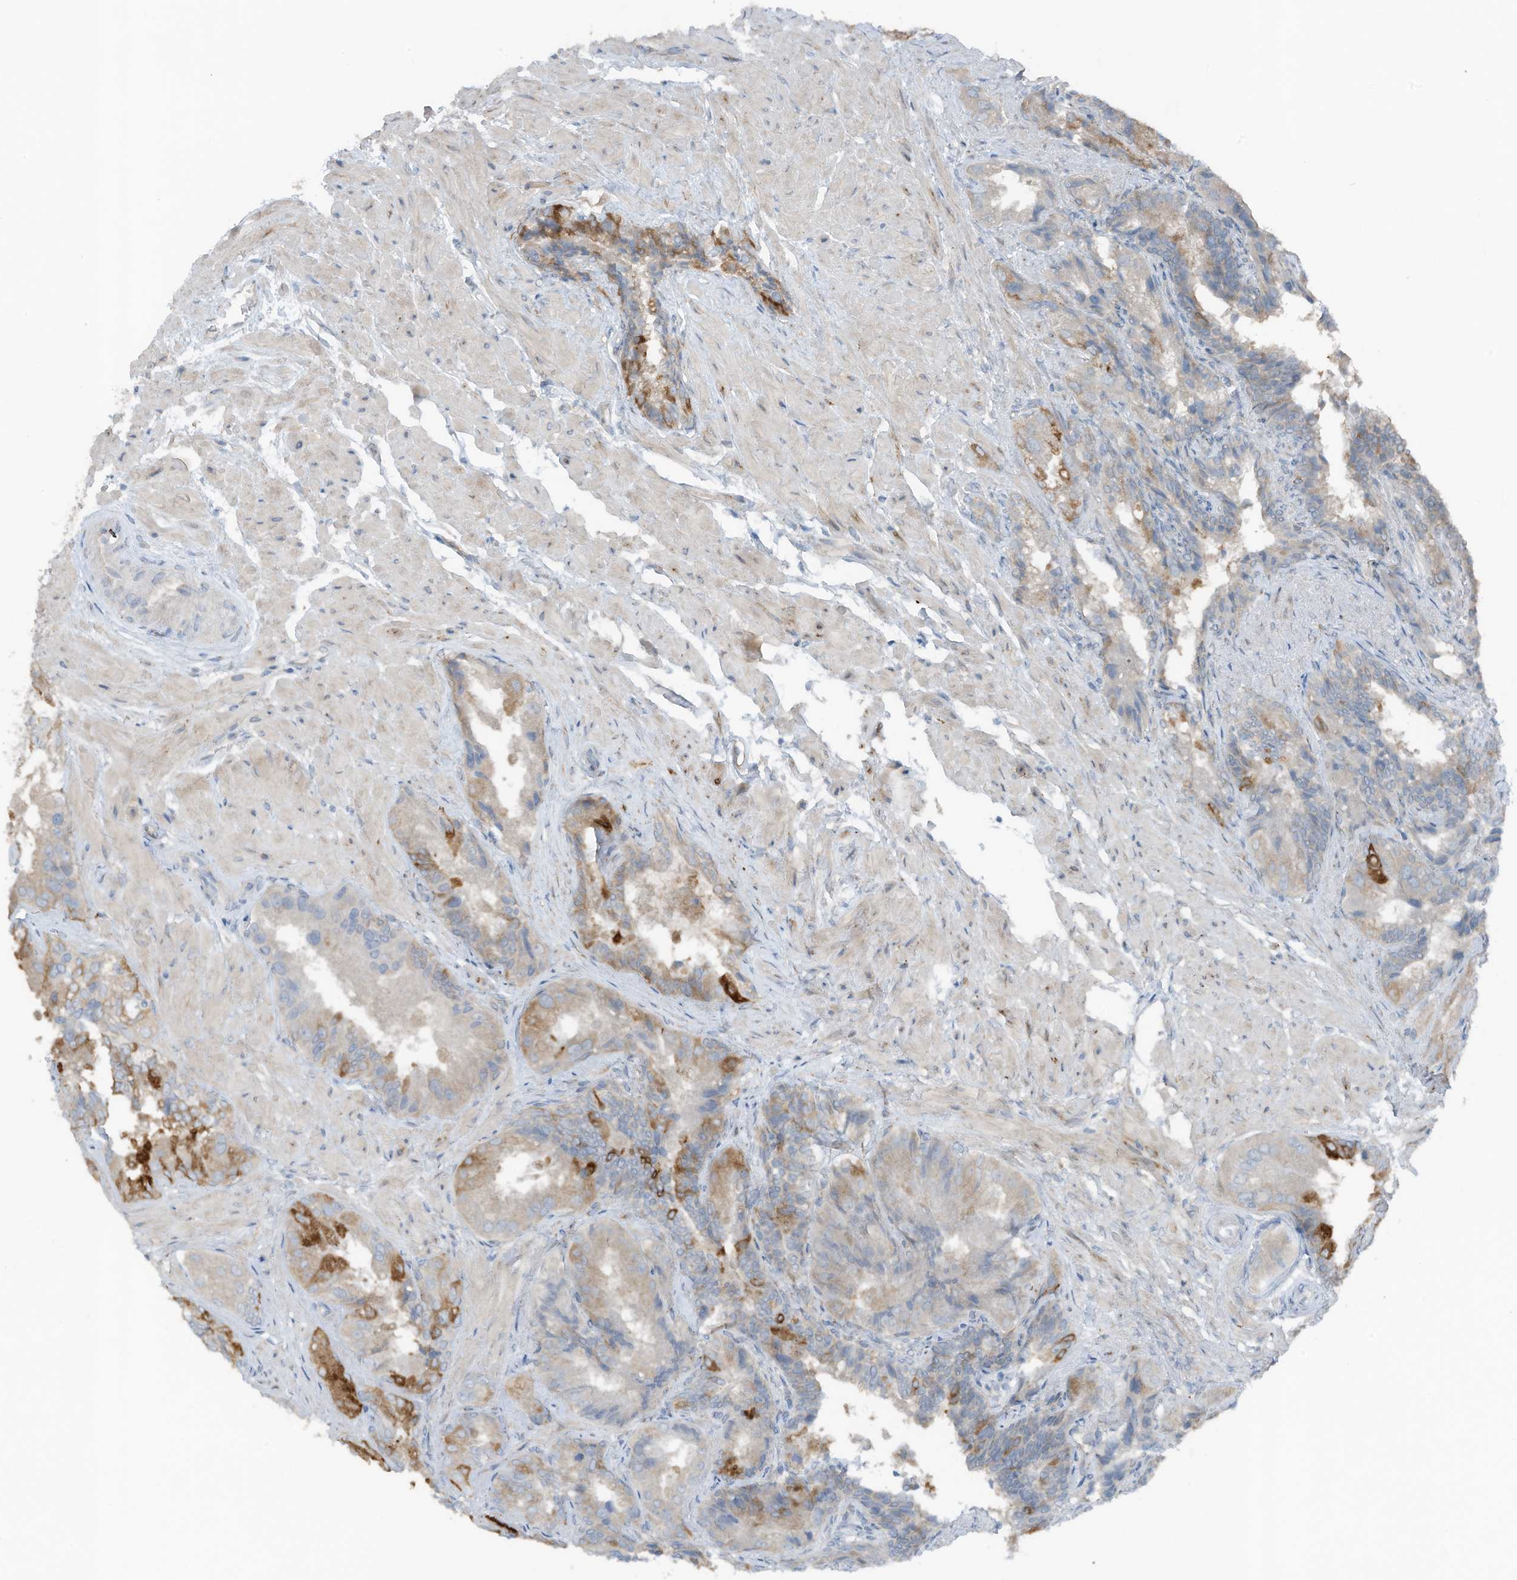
{"staining": {"intensity": "moderate", "quantity": "<25%", "location": "cytoplasmic/membranous"}, "tissue": "seminal vesicle", "cell_type": "Glandular cells", "image_type": "normal", "snomed": [{"axis": "morphology", "description": "Normal tissue, NOS"}, {"axis": "topography", "description": "Seminal veicle"}, {"axis": "topography", "description": "Peripheral nerve tissue"}], "caption": "Approximately <25% of glandular cells in benign seminal vesicle reveal moderate cytoplasmic/membranous protein staining as visualized by brown immunohistochemical staining.", "gene": "ARHGEF33", "patient": {"sex": "male", "age": 63}}